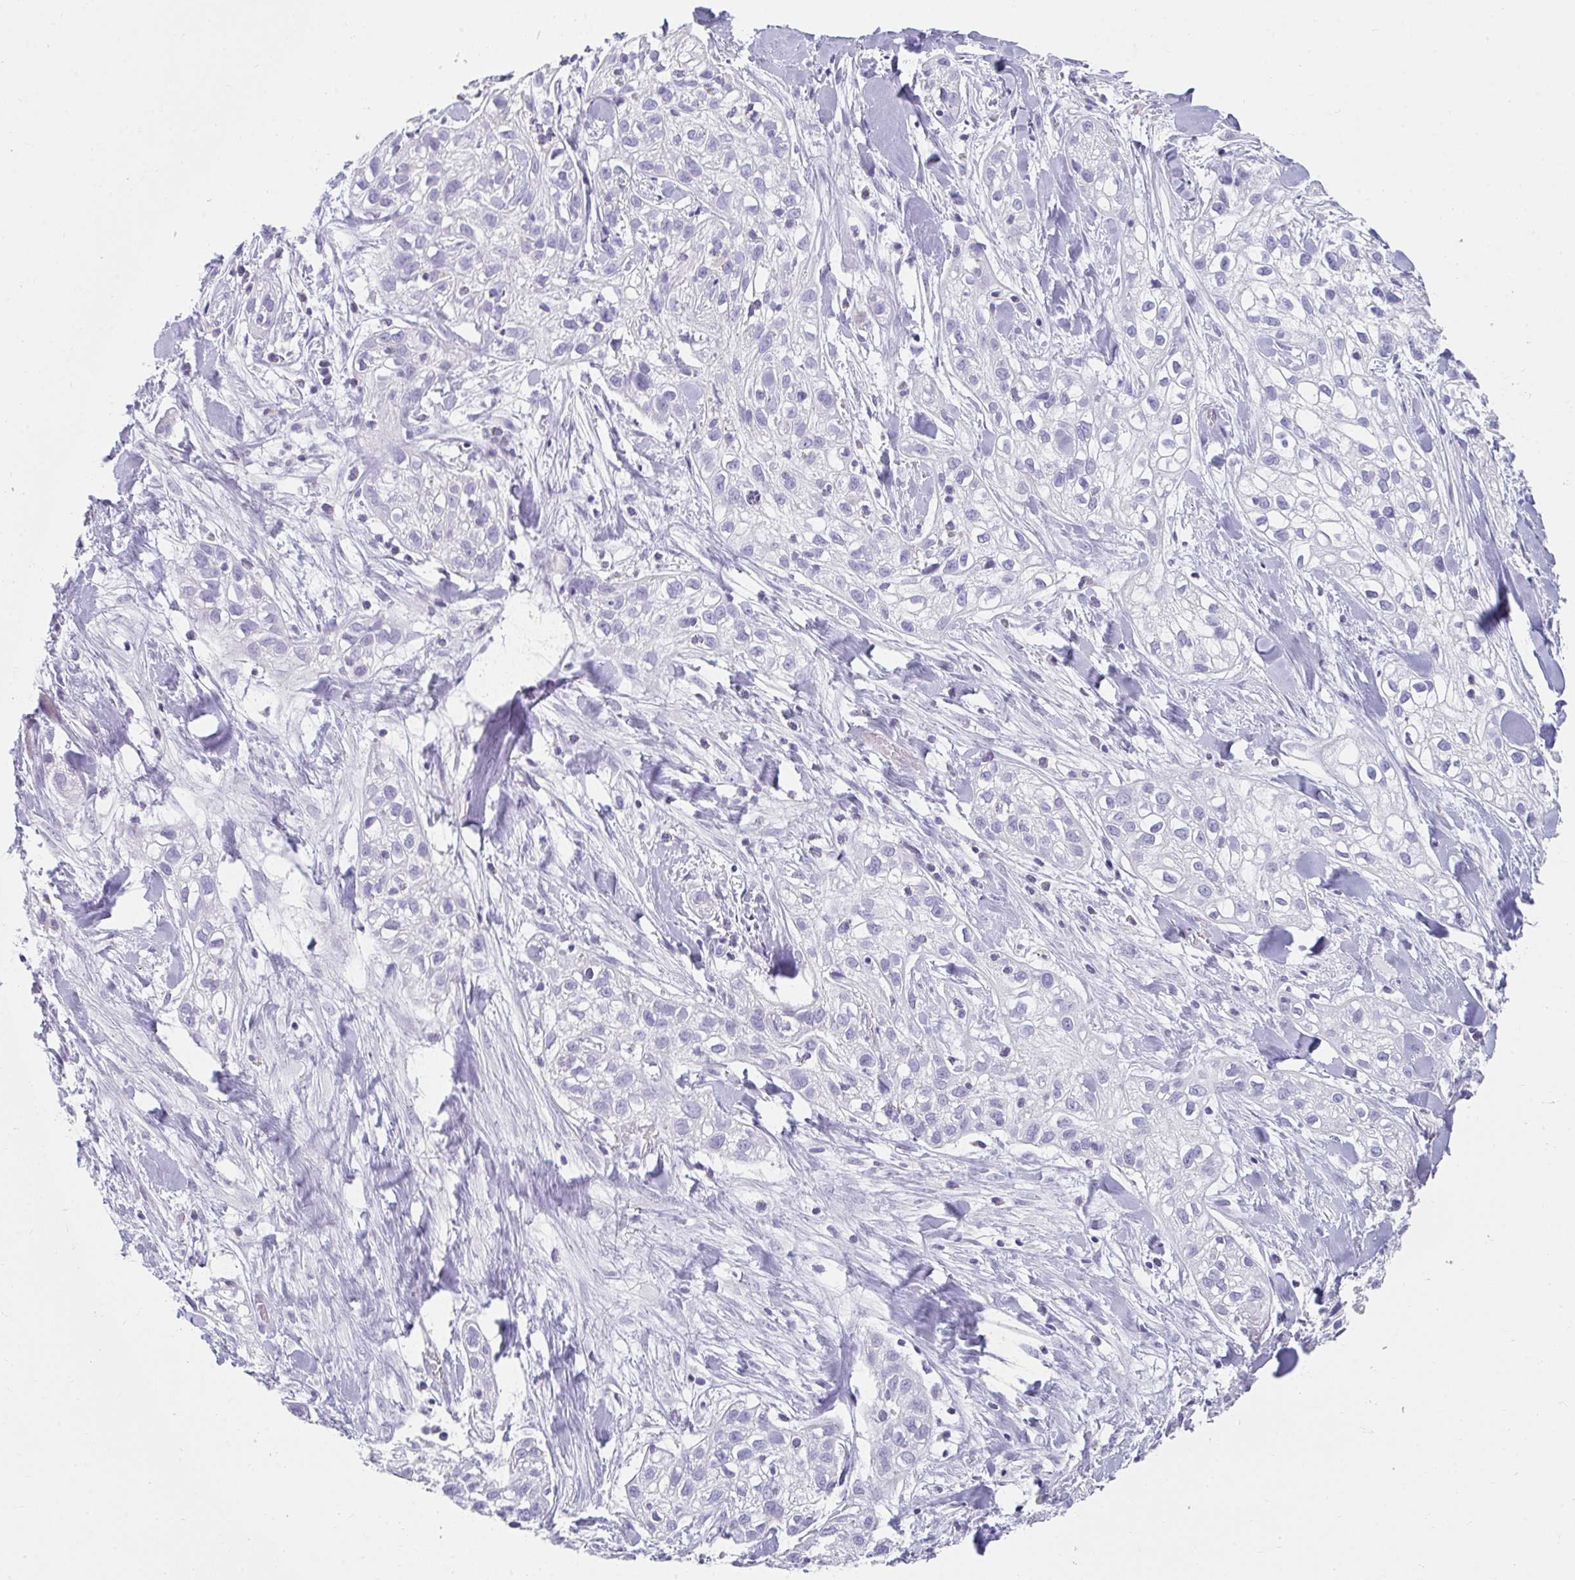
{"staining": {"intensity": "negative", "quantity": "none", "location": "none"}, "tissue": "skin cancer", "cell_type": "Tumor cells", "image_type": "cancer", "snomed": [{"axis": "morphology", "description": "Squamous cell carcinoma, NOS"}, {"axis": "topography", "description": "Skin"}], "caption": "IHC micrograph of neoplastic tissue: skin cancer stained with DAB shows no significant protein staining in tumor cells.", "gene": "RLF", "patient": {"sex": "male", "age": 82}}